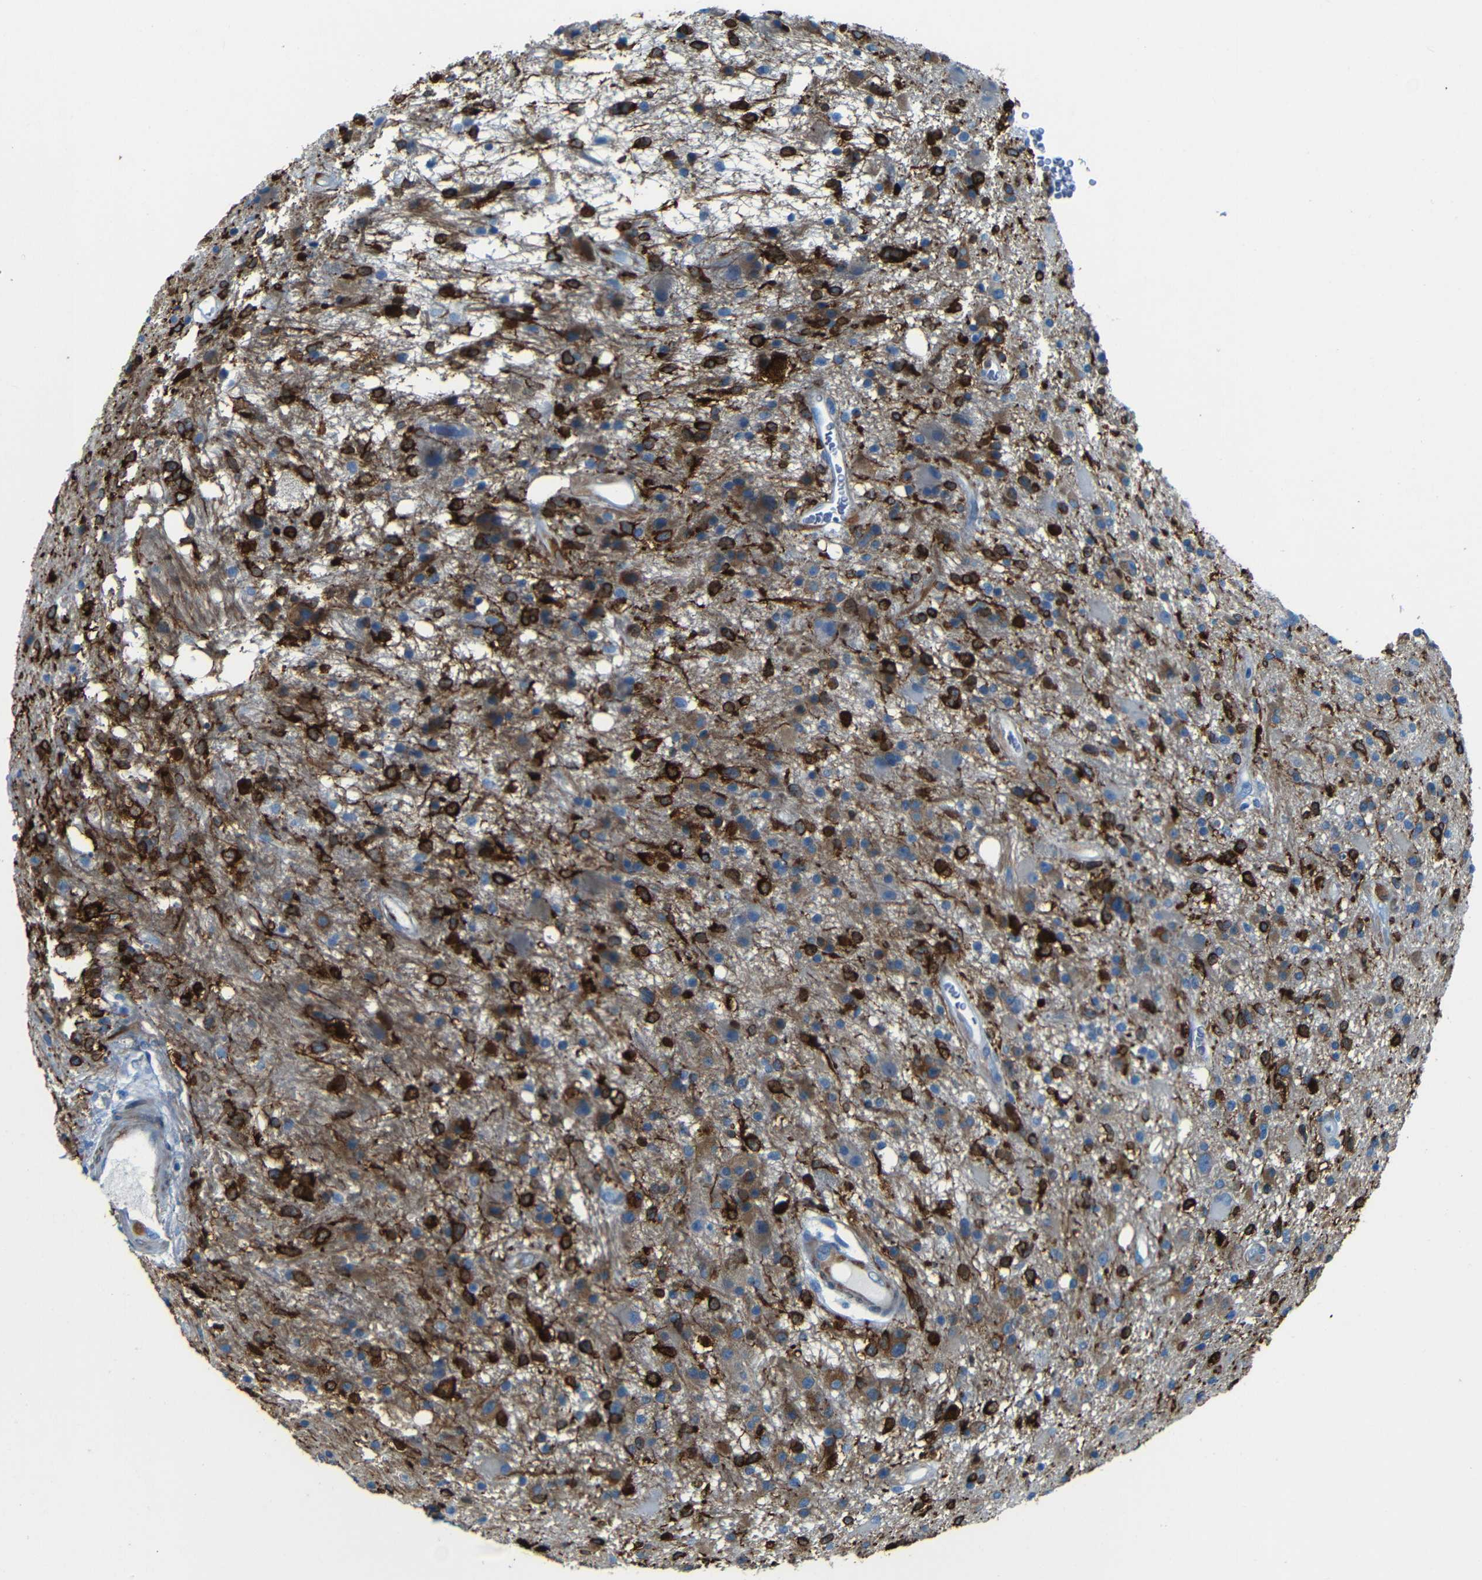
{"staining": {"intensity": "strong", "quantity": ">75%", "location": "cytoplasmic/membranous"}, "tissue": "glioma", "cell_type": "Tumor cells", "image_type": "cancer", "snomed": [{"axis": "morphology", "description": "Glioma, malignant, High grade"}, {"axis": "topography", "description": "Brain"}], "caption": "A brown stain highlights strong cytoplasmic/membranous expression of a protein in malignant glioma (high-grade) tumor cells.", "gene": "MAP2", "patient": {"sex": "male", "age": 33}}